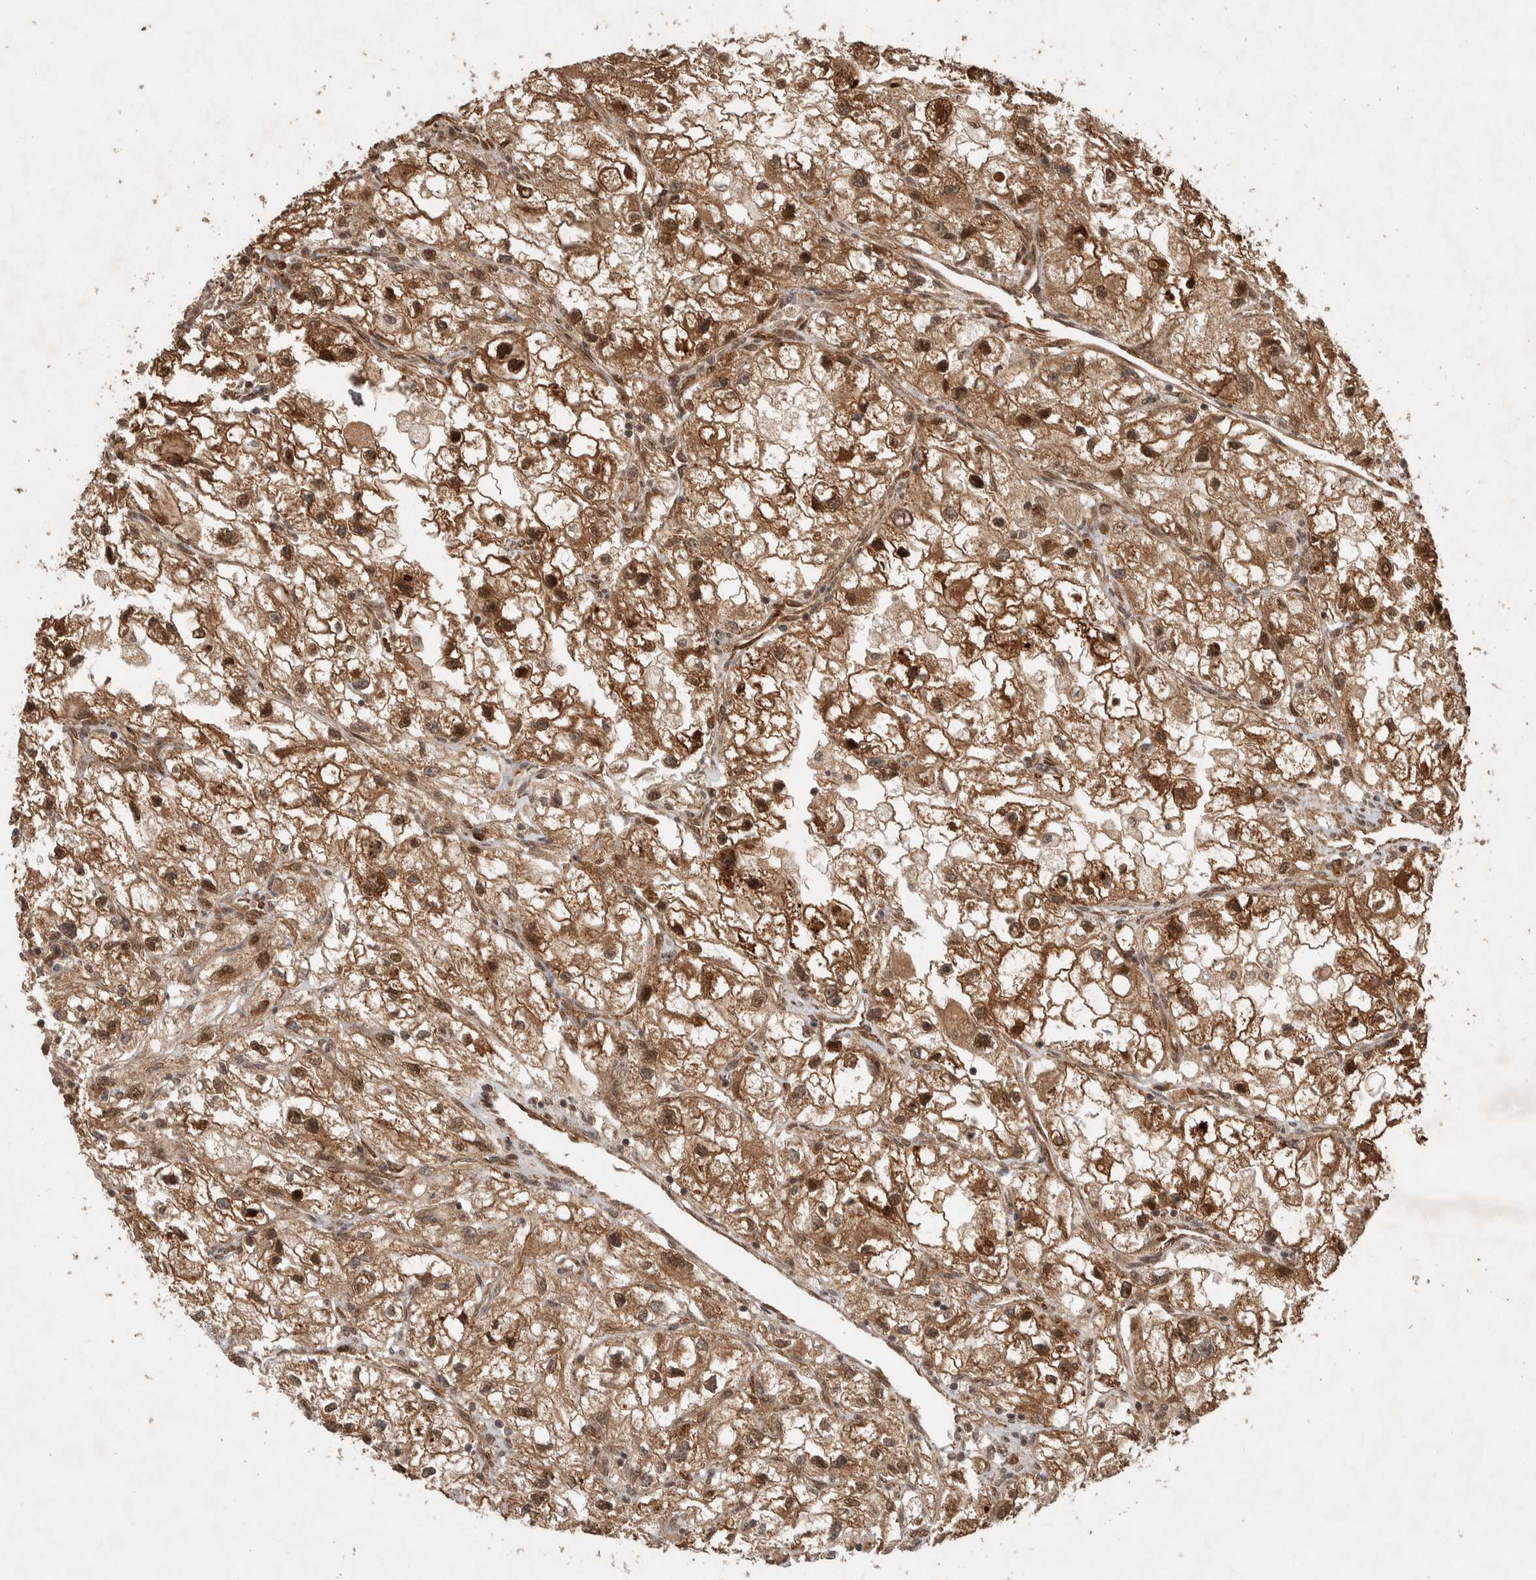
{"staining": {"intensity": "strong", "quantity": ">75%", "location": "cytoplasmic/membranous,nuclear"}, "tissue": "renal cancer", "cell_type": "Tumor cells", "image_type": "cancer", "snomed": [{"axis": "morphology", "description": "Adenocarcinoma, NOS"}, {"axis": "topography", "description": "Kidney"}], "caption": "Protein staining displays strong cytoplasmic/membranous and nuclear positivity in approximately >75% of tumor cells in renal cancer (adenocarcinoma).", "gene": "CNTROB", "patient": {"sex": "female", "age": 70}}